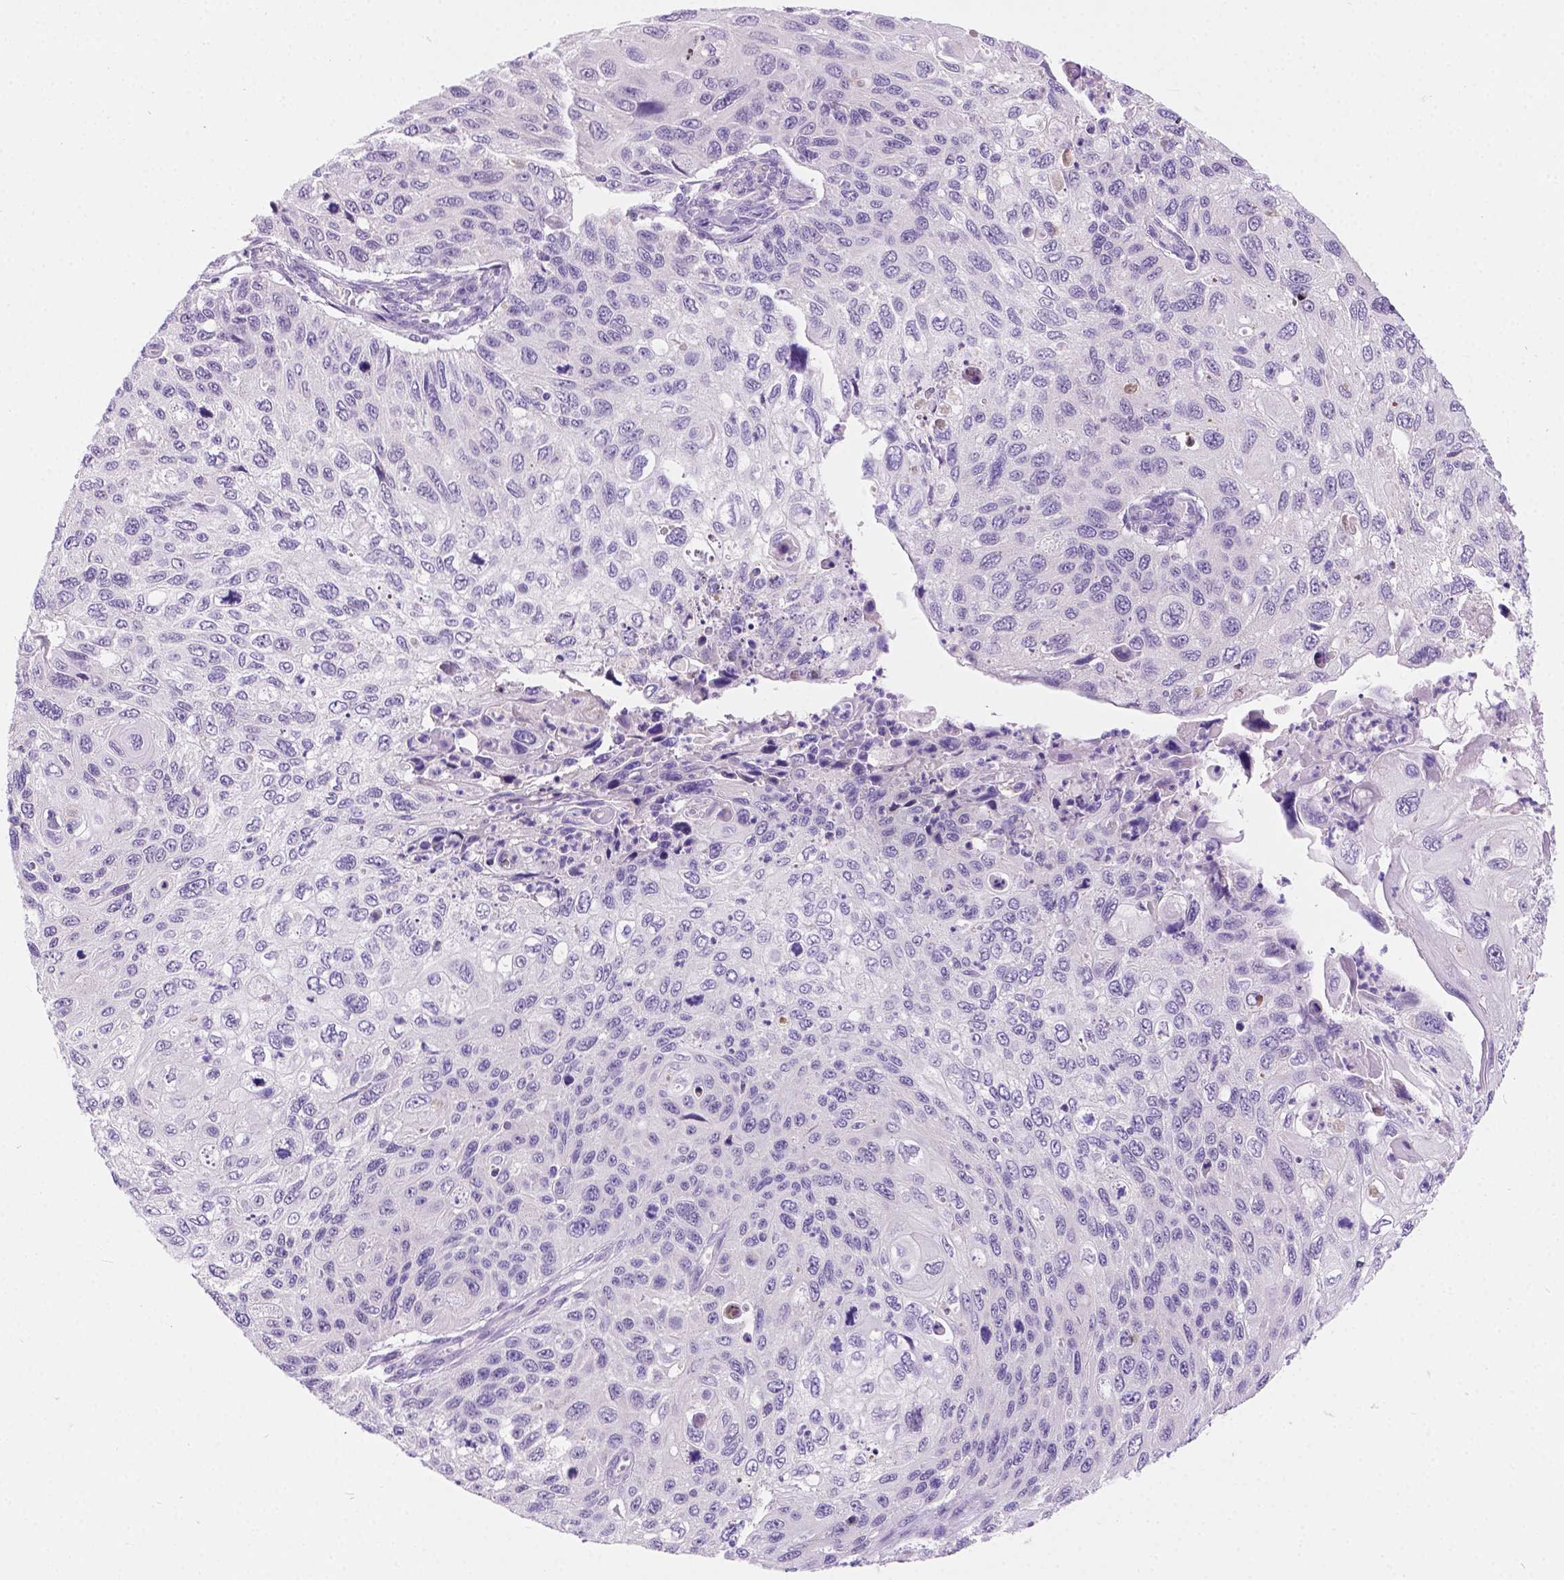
{"staining": {"intensity": "negative", "quantity": "none", "location": "none"}, "tissue": "cervical cancer", "cell_type": "Tumor cells", "image_type": "cancer", "snomed": [{"axis": "morphology", "description": "Squamous cell carcinoma, NOS"}, {"axis": "topography", "description": "Cervix"}], "caption": "This is an IHC photomicrograph of human cervical squamous cell carcinoma. There is no positivity in tumor cells.", "gene": "ARMS2", "patient": {"sex": "female", "age": 70}}